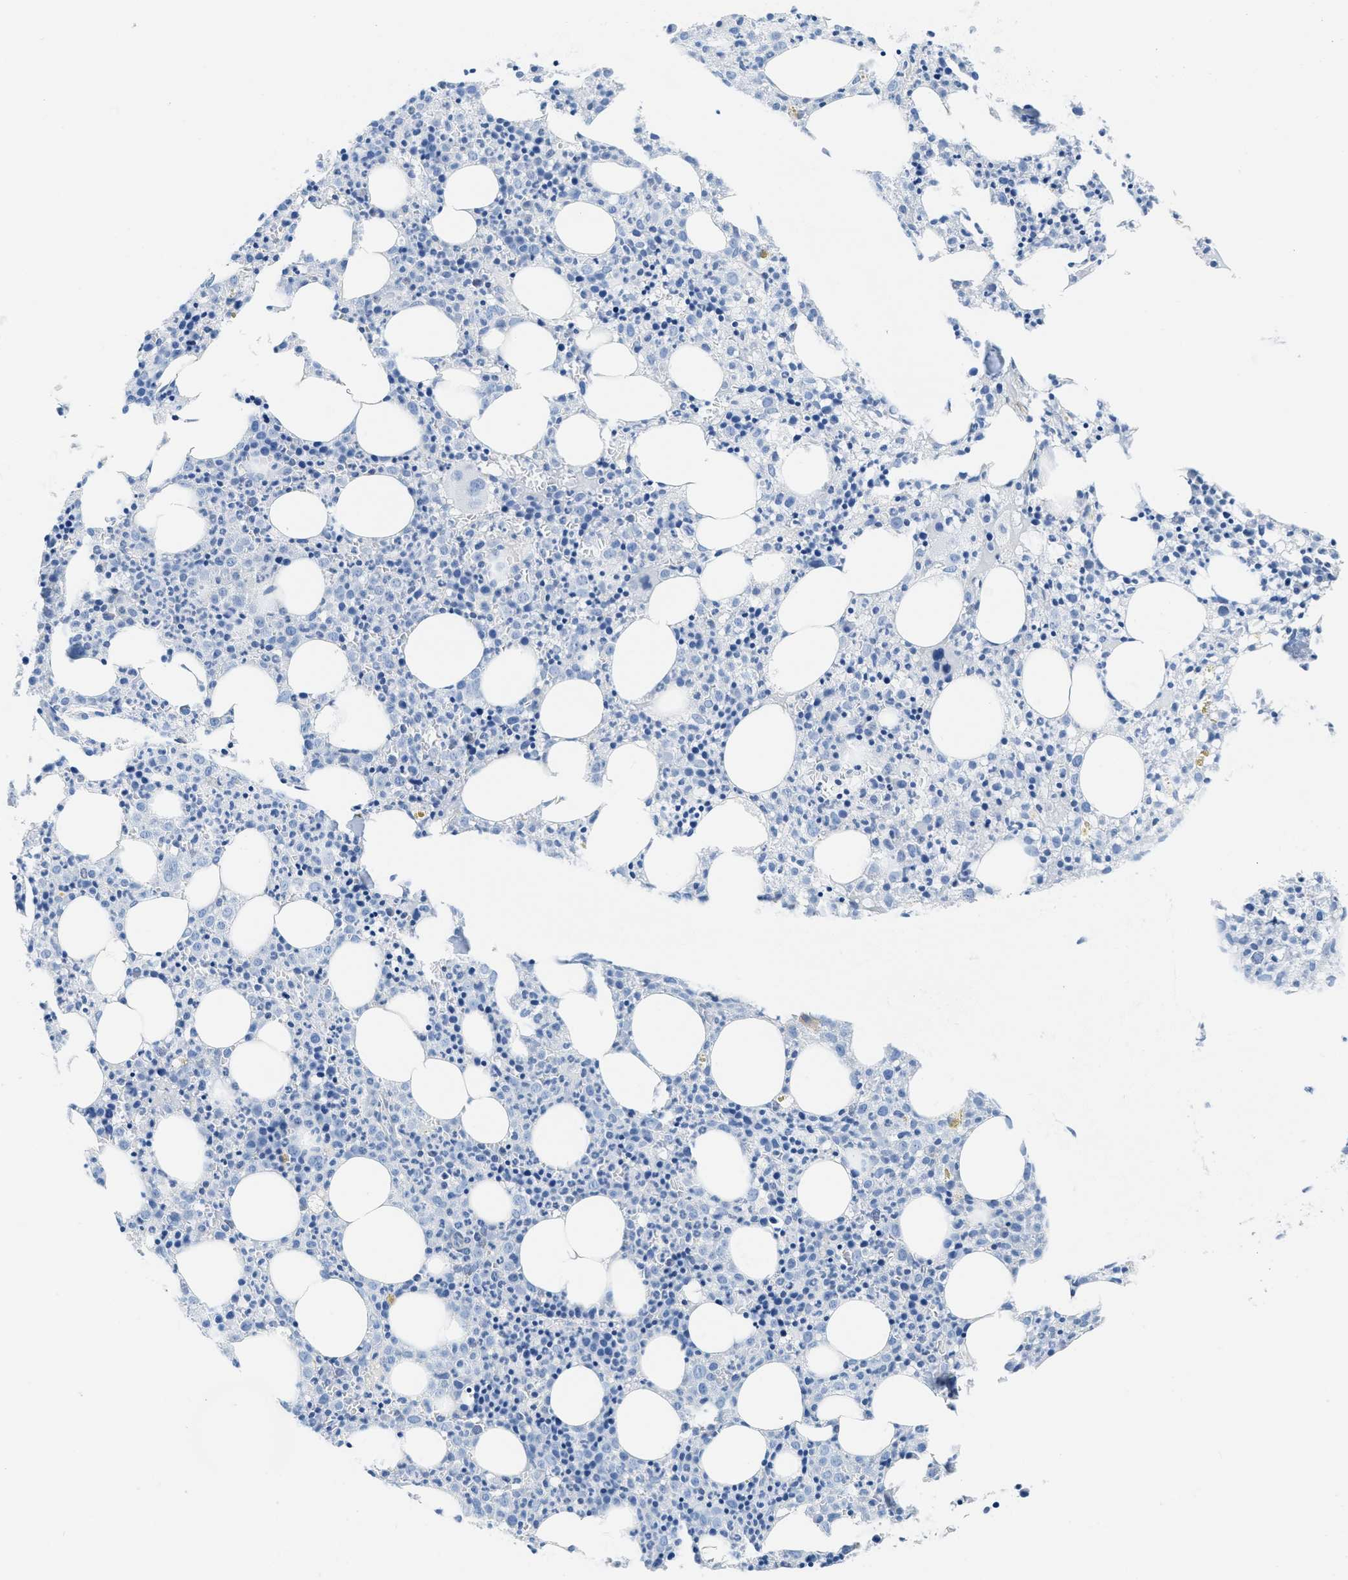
{"staining": {"intensity": "negative", "quantity": "none", "location": "none"}, "tissue": "bone marrow", "cell_type": "Hematopoietic cells", "image_type": "normal", "snomed": [{"axis": "morphology", "description": "Normal tissue, NOS"}, {"axis": "morphology", "description": "Inflammation, NOS"}, {"axis": "topography", "description": "Bone marrow"}], "caption": "IHC image of normal bone marrow: bone marrow stained with DAB (3,3'-diaminobenzidine) shows no significant protein staining in hematopoietic cells. (Stains: DAB IHC with hematoxylin counter stain, Microscopy: brightfield microscopy at high magnification).", "gene": "ASGR1", "patient": {"sex": "male", "age": 25}}